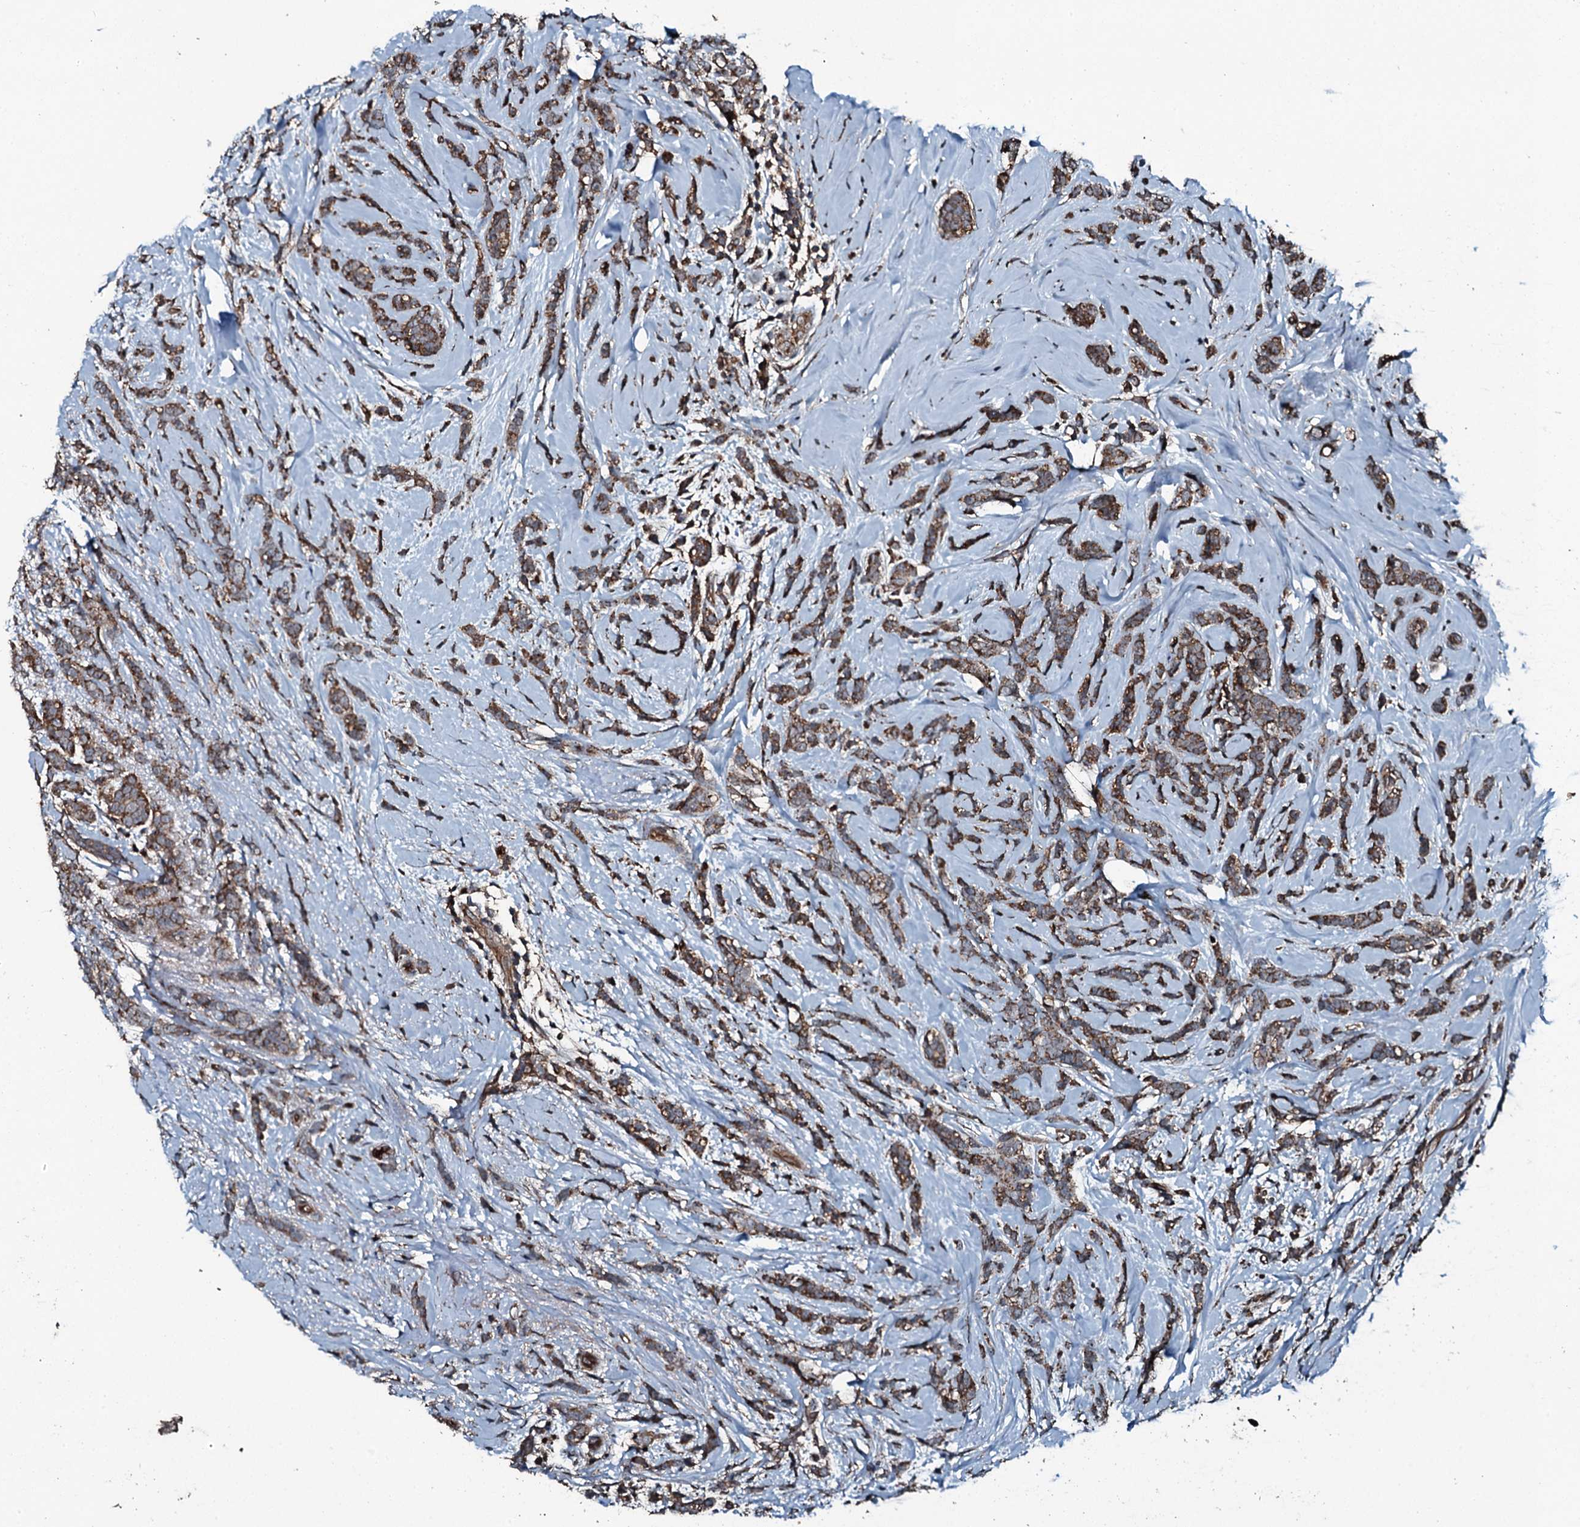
{"staining": {"intensity": "strong", "quantity": ">75%", "location": "cytoplasmic/membranous"}, "tissue": "breast cancer", "cell_type": "Tumor cells", "image_type": "cancer", "snomed": [{"axis": "morphology", "description": "Lobular carcinoma"}, {"axis": "topography", "description": "Breast"}], "caption": "Immunohistochemistry (IHC) of lobular carcinoma (breast) exhibits high levels of strong cytoplasmic/membranous expression in about >75% of tumor cells. The staining was performed using DAB (3,3'-diaminobenzidine) to visualize the protein expression in brown, while the nuclei were stained in blue with hematoxylin (Magnification: 20x).", "gene": "TRIM7", "patient": {"sex": "female", "age": 58}}